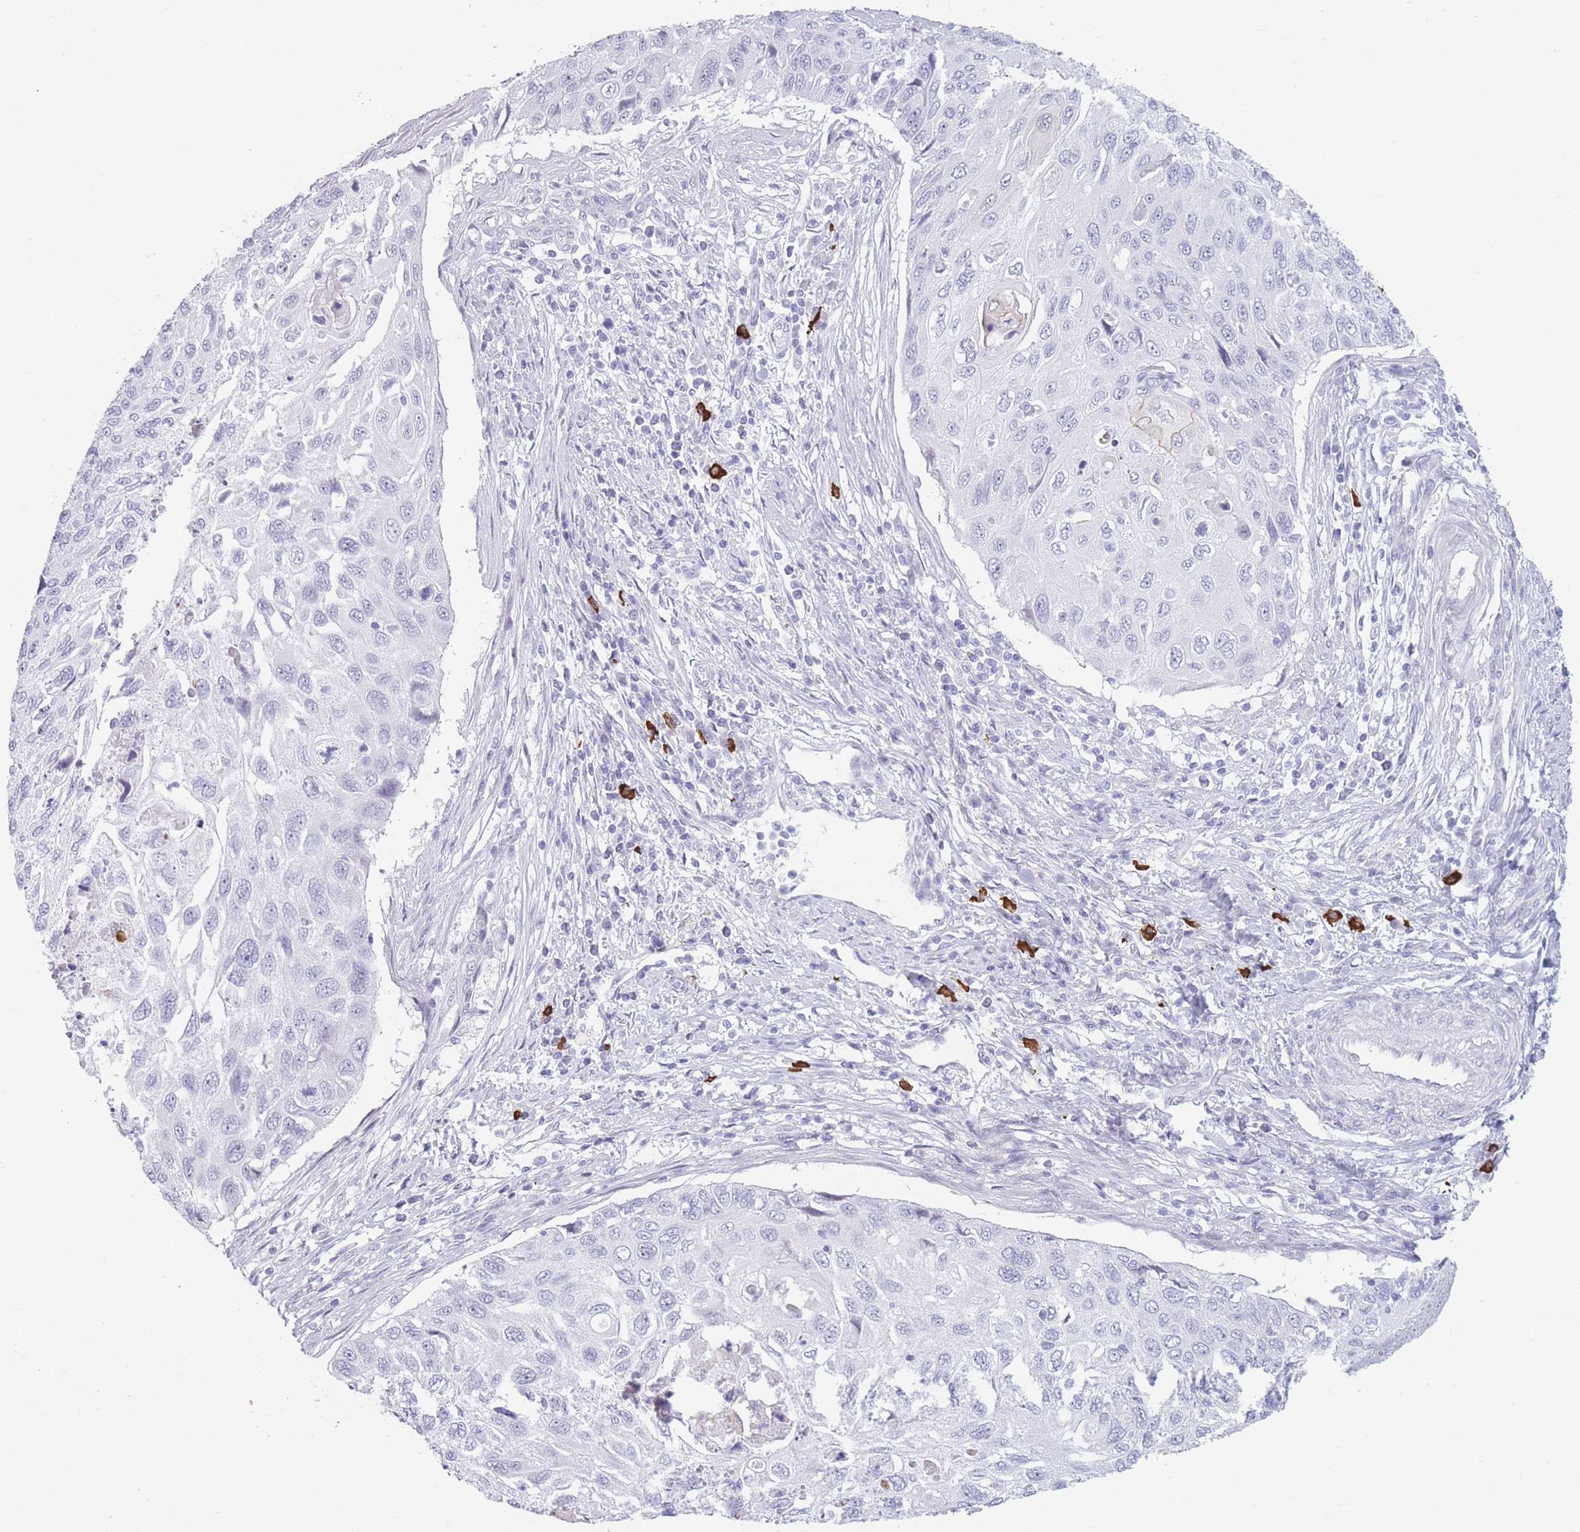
{"staining": {"intensity": "negative", "quantity": "none", "location": "none"}, "tissue": "cervical cancer", "cell_type": "Tumor cells", "image_type": "cancer", "snomed": [{"axis": "morphology", "description": "Squamous cell carcinoma, NOS"}, {"axis": "topography", "description": "Cervix"}], "caption": "IHC of human cervical cancer (squamous cell carcinoma) shows no positivity in tumor cells.", "gene": "PLEKHG2", "patient": {"sex": "female", "age": 70}}